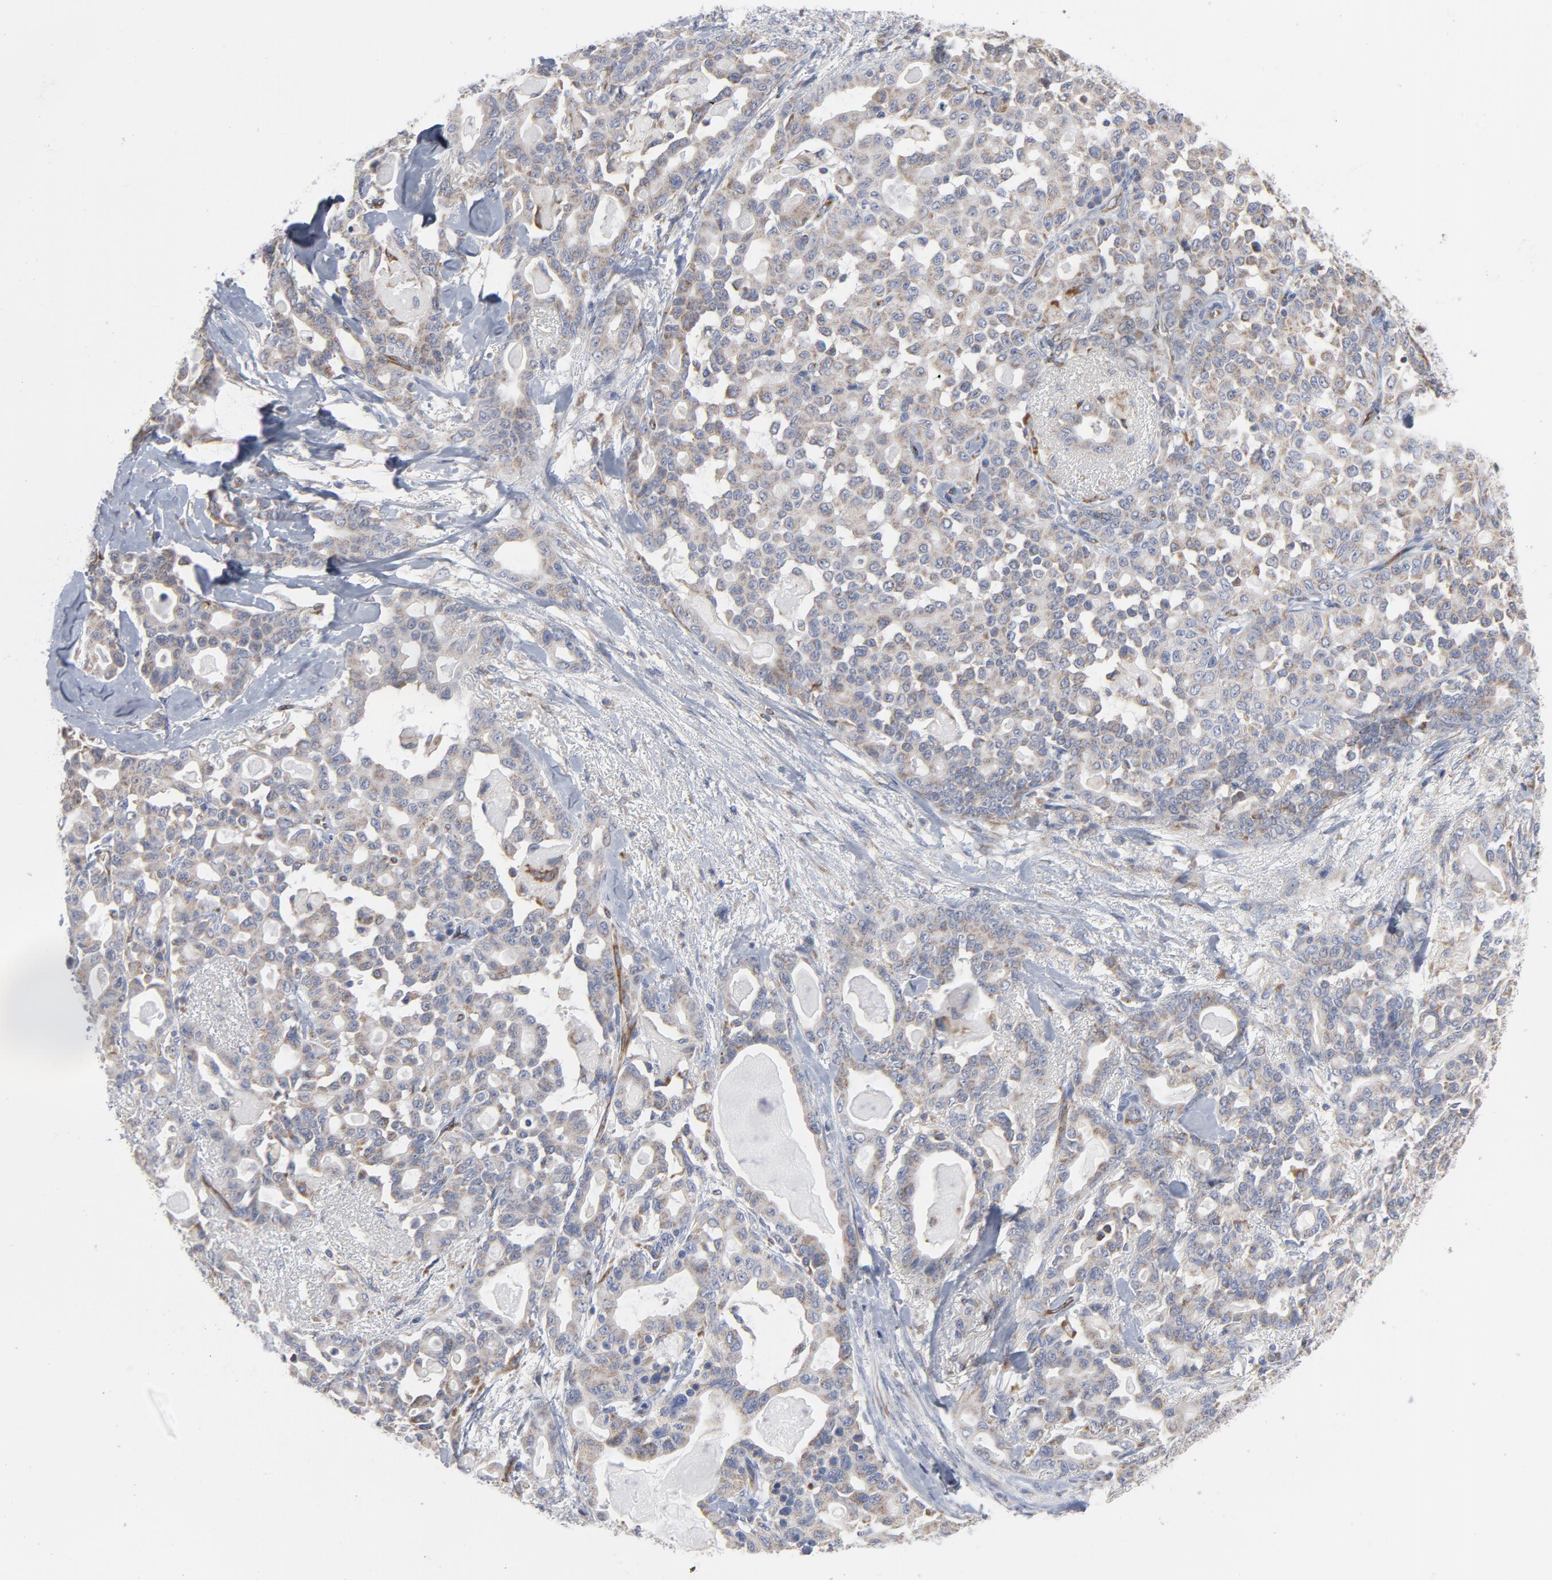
{"staining": {"intensity": "weak", "quantity": "25%-75%", "location": "cytoplasmic/membranous"}, "tissue": "pancreatic cancer", "cell_type": "Tumor cells", "image_type": "cancer", "snomed": [{"axis": "morphology", "description": "Adenocarcinoma, NOS"}, {"axis": "topography", "description": "Pancreas"}], "caption": "An immunohistochemistry (IHC) image of neoplastic tissue is shown. Protein staining in brown shows weak cytoplasmic/membranous positivity in pancreatic adenocarcinoma within tumor cells.", "gene": "OXA1L", "patient": {"sex": "male", "age": 63}}